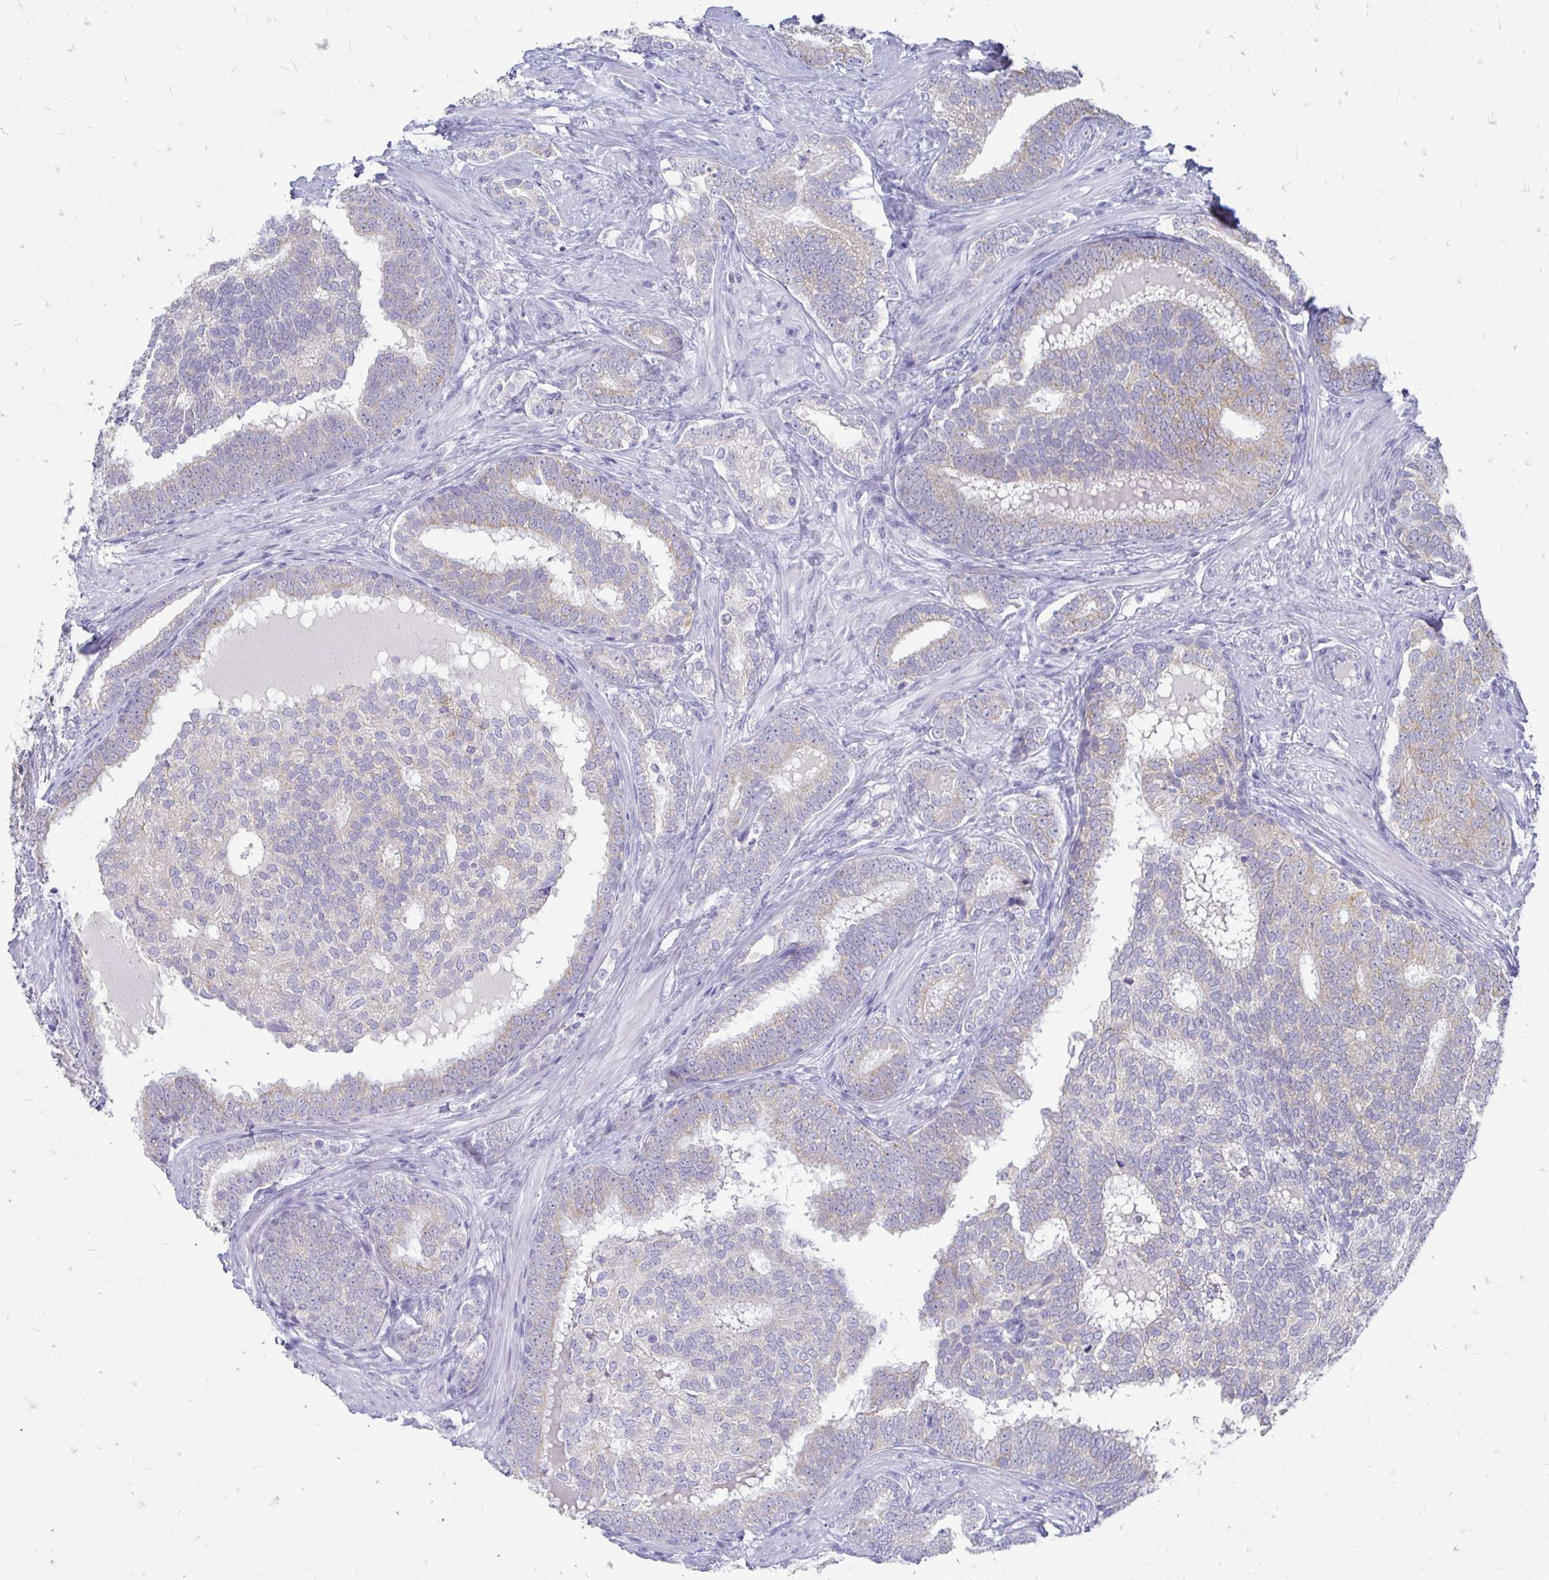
{"staining": {"intensity": "weak", "quantity": "25%-75%", "location": "cytoplasmic/membranous"}, "tissue": "prostate cancer", "cell_type": "Tumor cells", "image_type": "cancer", "snomed": [{"axis": "morphology", "description": "Adenocarcinoma, High grade"}, {"axis": "topography", "description": "Prostate"}], "caption": "This is a histology image of immunohistochemistry staining of prostate adenocarcinoma (high-grade), which shows weak staining in the cytoplasmic/membranous of tumor cells.", "gene": "PEG10", "patient": {"sex": "male", "age": 72}}